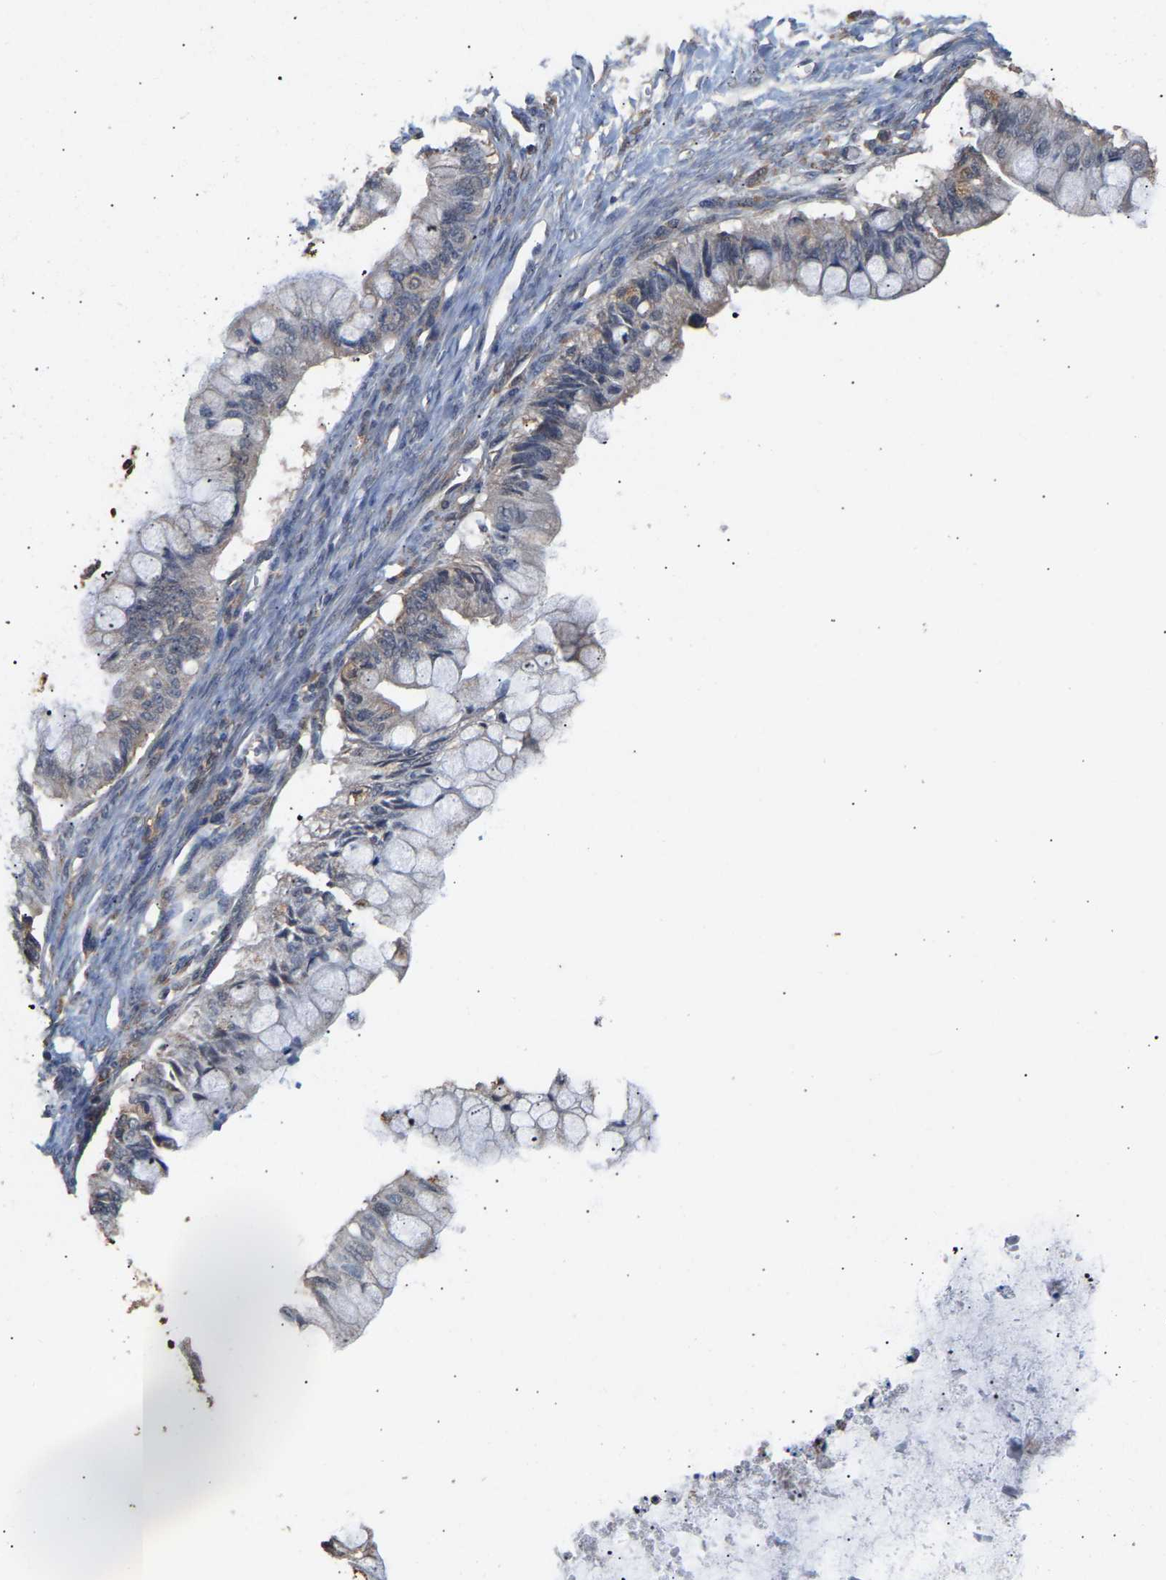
{"staining": {"intensity": "weak", "quantity": "<25%", "location": "cytoplasmic/membranous"}, "tissue": "ovarian cancer", "cell_type": "Tumor cells", "image_type": "cancer", "snomed": [{"axis": "morphology", "description": "Cystadenocarcinoma, mucinous, NOS"}, {"axis": "topography", "description": "Ovary"}], "caption": "This is an immunohistochemistry image of ovarian cancer. There is no expression in tumor cells.", "gene": "ZNF26", "patient": {"sex": "female", "age": 57}}